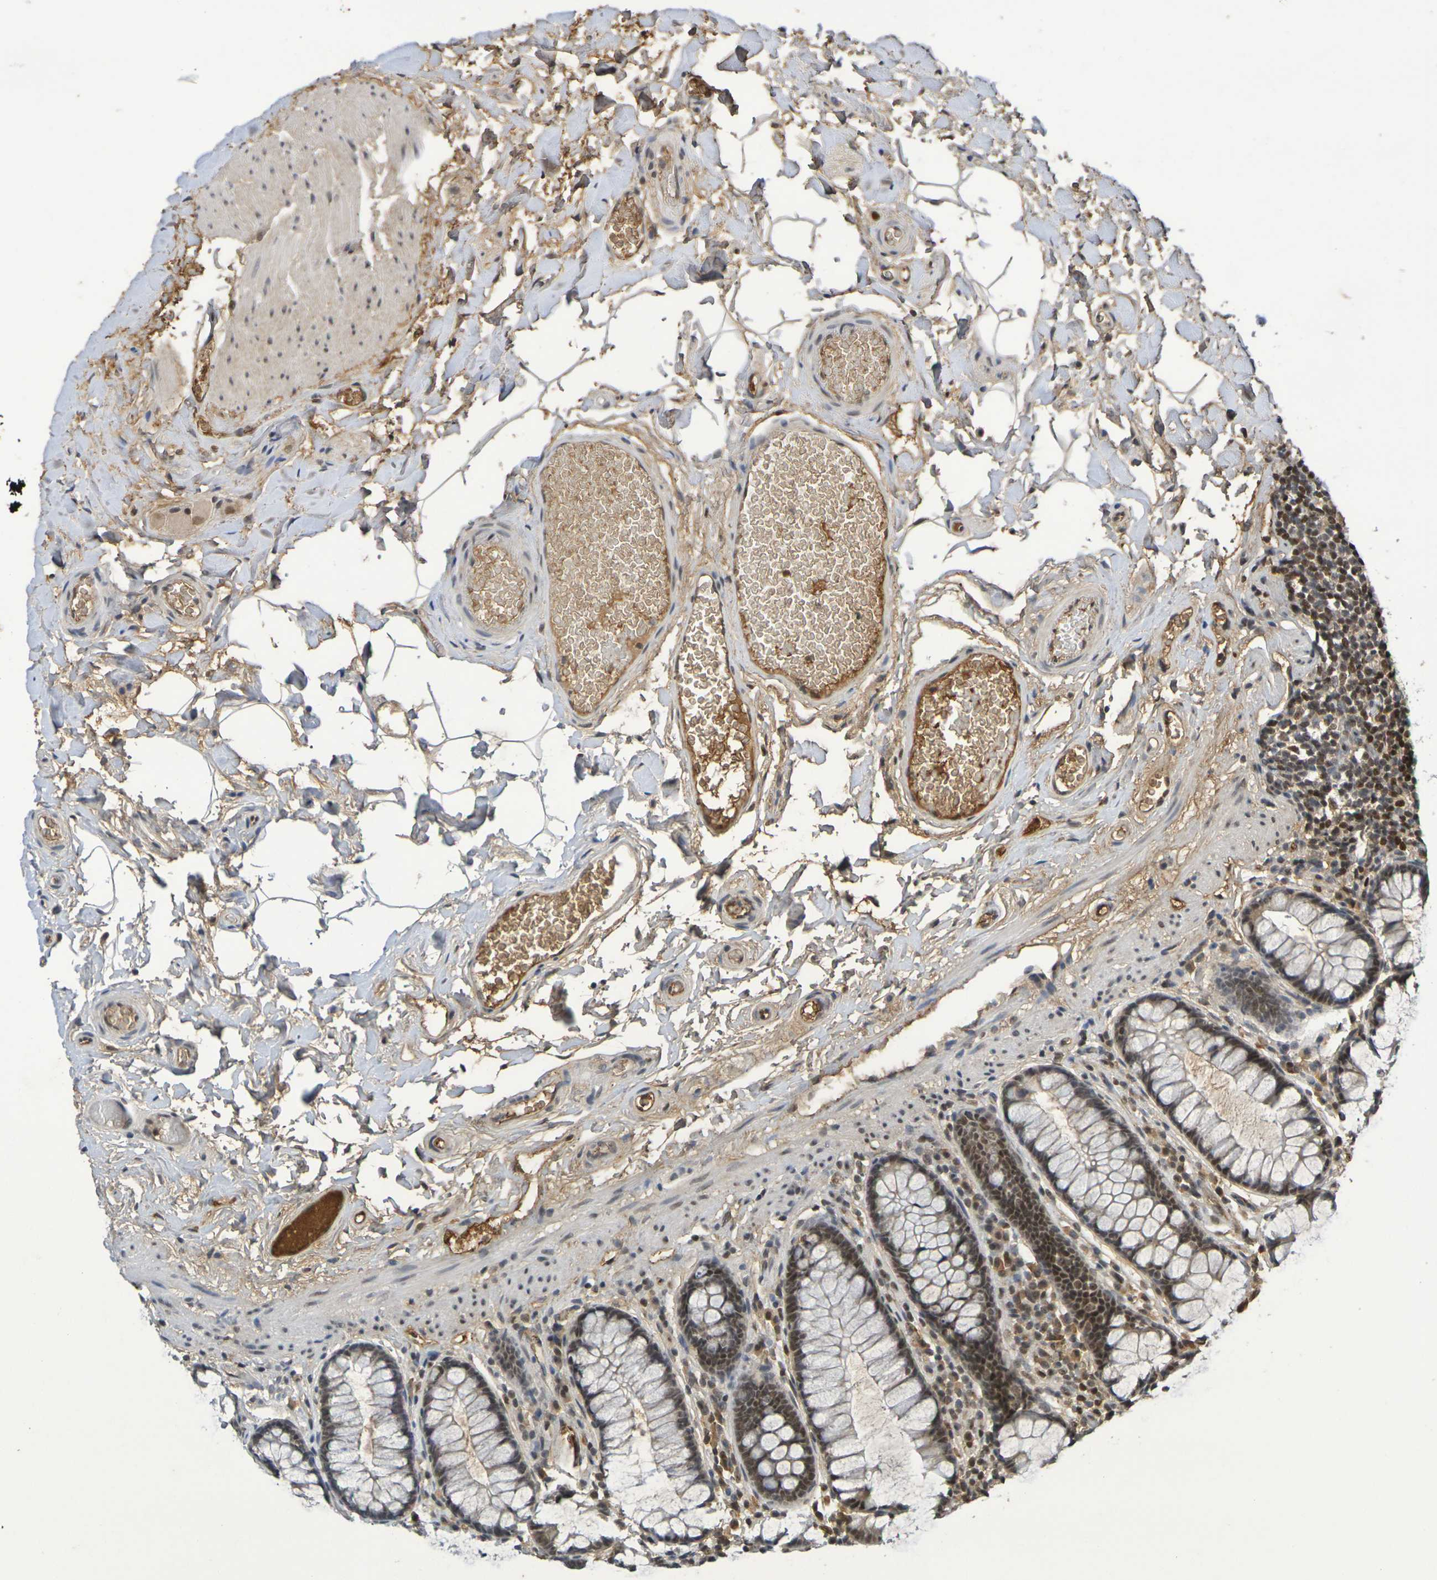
{"staining": {"intensity": "moderate", "quantity": ">75%", "location": "cytoplasmic/membranous"}, "tissue": "colon", "cell_type": "Endothelial cells", "image_type": "normal", "snomed": [{"axis": "morphology", "description": "Normal tissue, NOS"}, {"axis": "topography", "description": "Colon"}], "caption": "The immunohistochemical stain highlights moderate cytoplasmic/membranous expression in endothelial cells of normal colon. The staining is performed using DAB brown chromogen to label protein expression. The nuclei are counter-stained blue using hematoxylin.", "gene": "TERF2", "patient": {"sex": "female", "age": 80}}